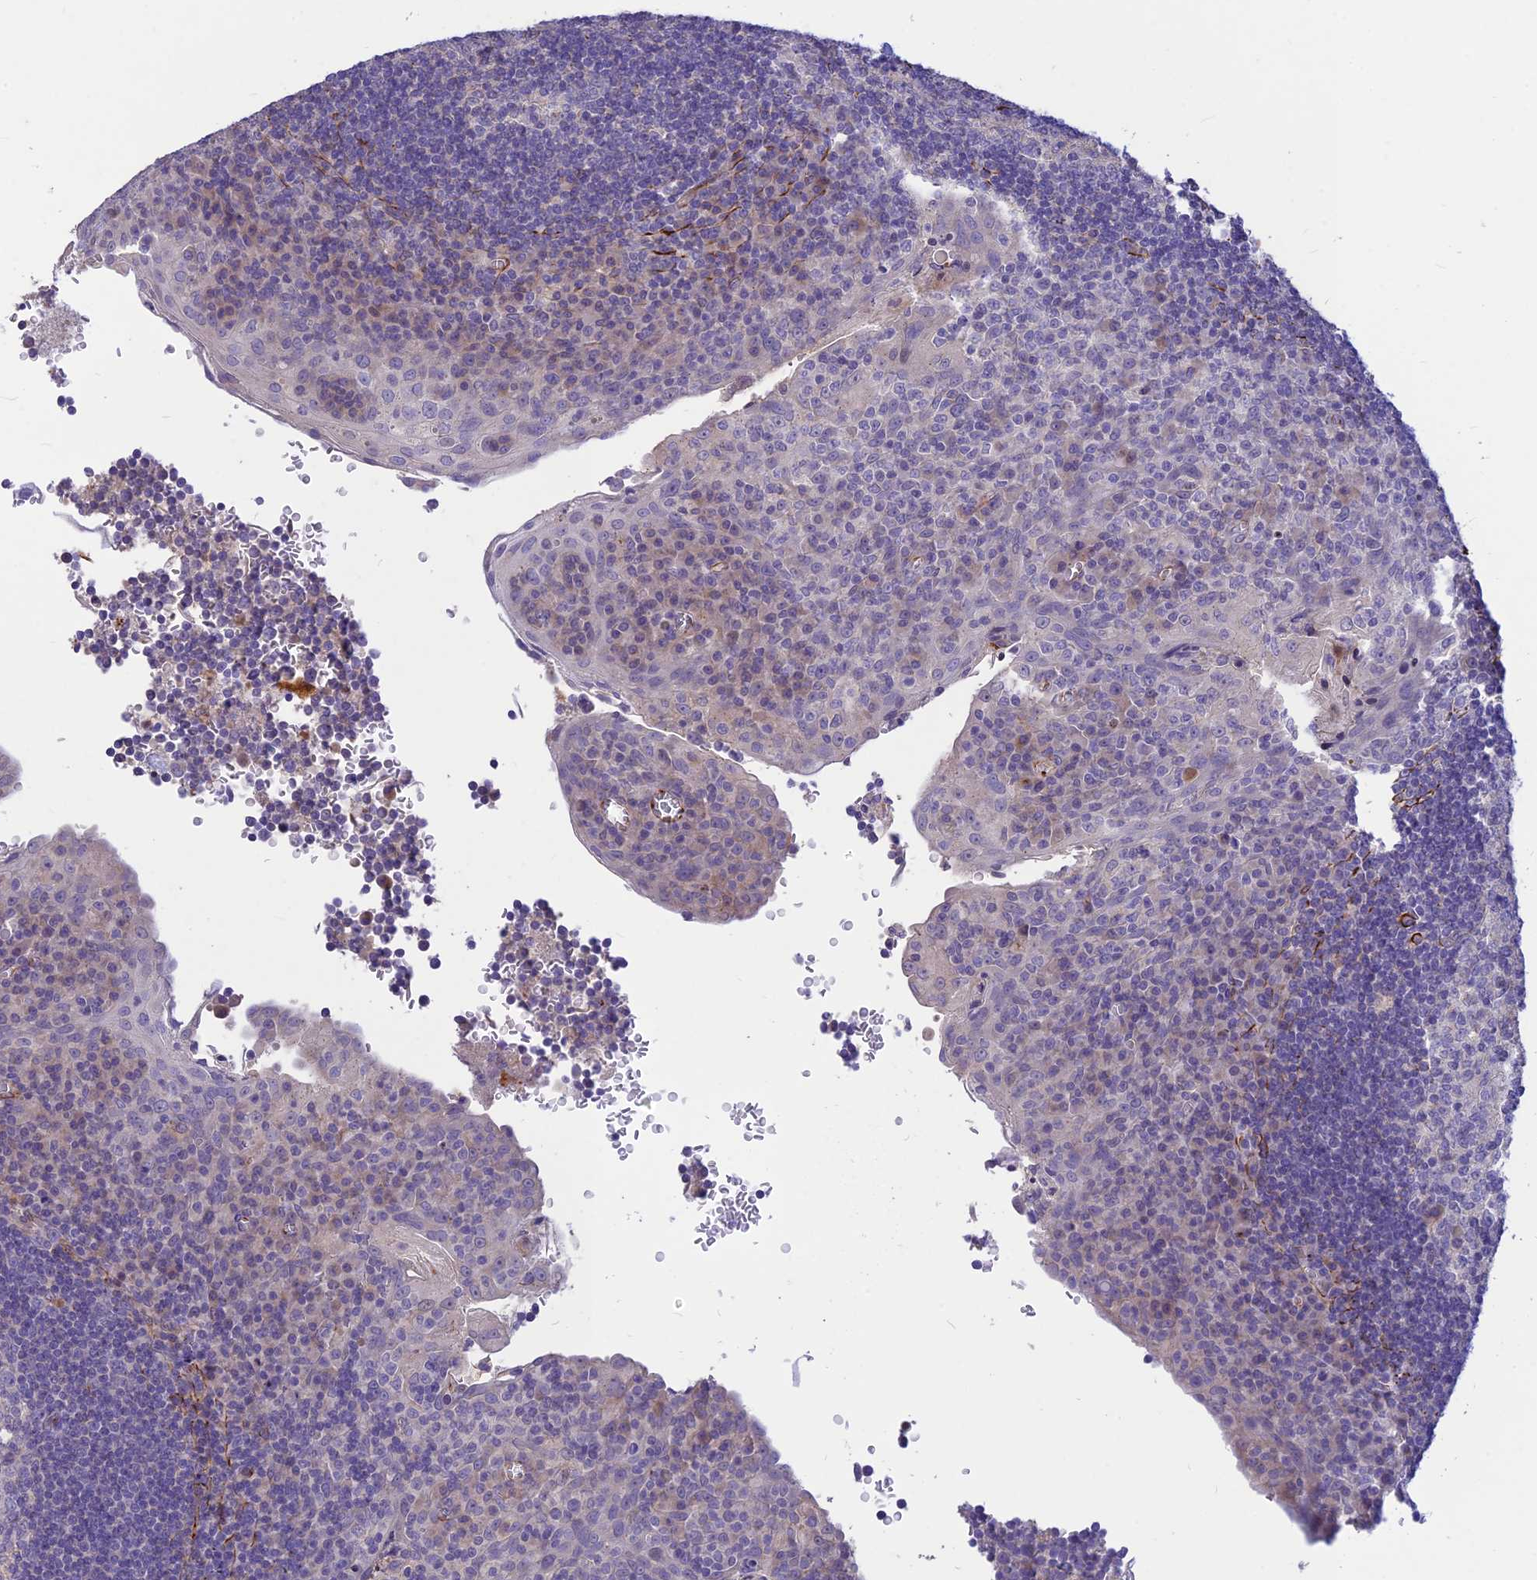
{"staining": {"intensity": "negative", "quantity": "none", "location": "none"}, "tissue": "tonsil", "cell_type": "Germinal center cells", "image_type": "normal", "snomed": [{"axis": "morphology", "description": "Normal tissue, NOS"}, {"axis": "topography", "description": "Tonsil"}], "caption": "A micrograph of tonsil stained for a protein demonstrates no brown staining in germinal center cells.", "gene": "ST8SIA5", "patient": {"sex": "male", "age": 17}}